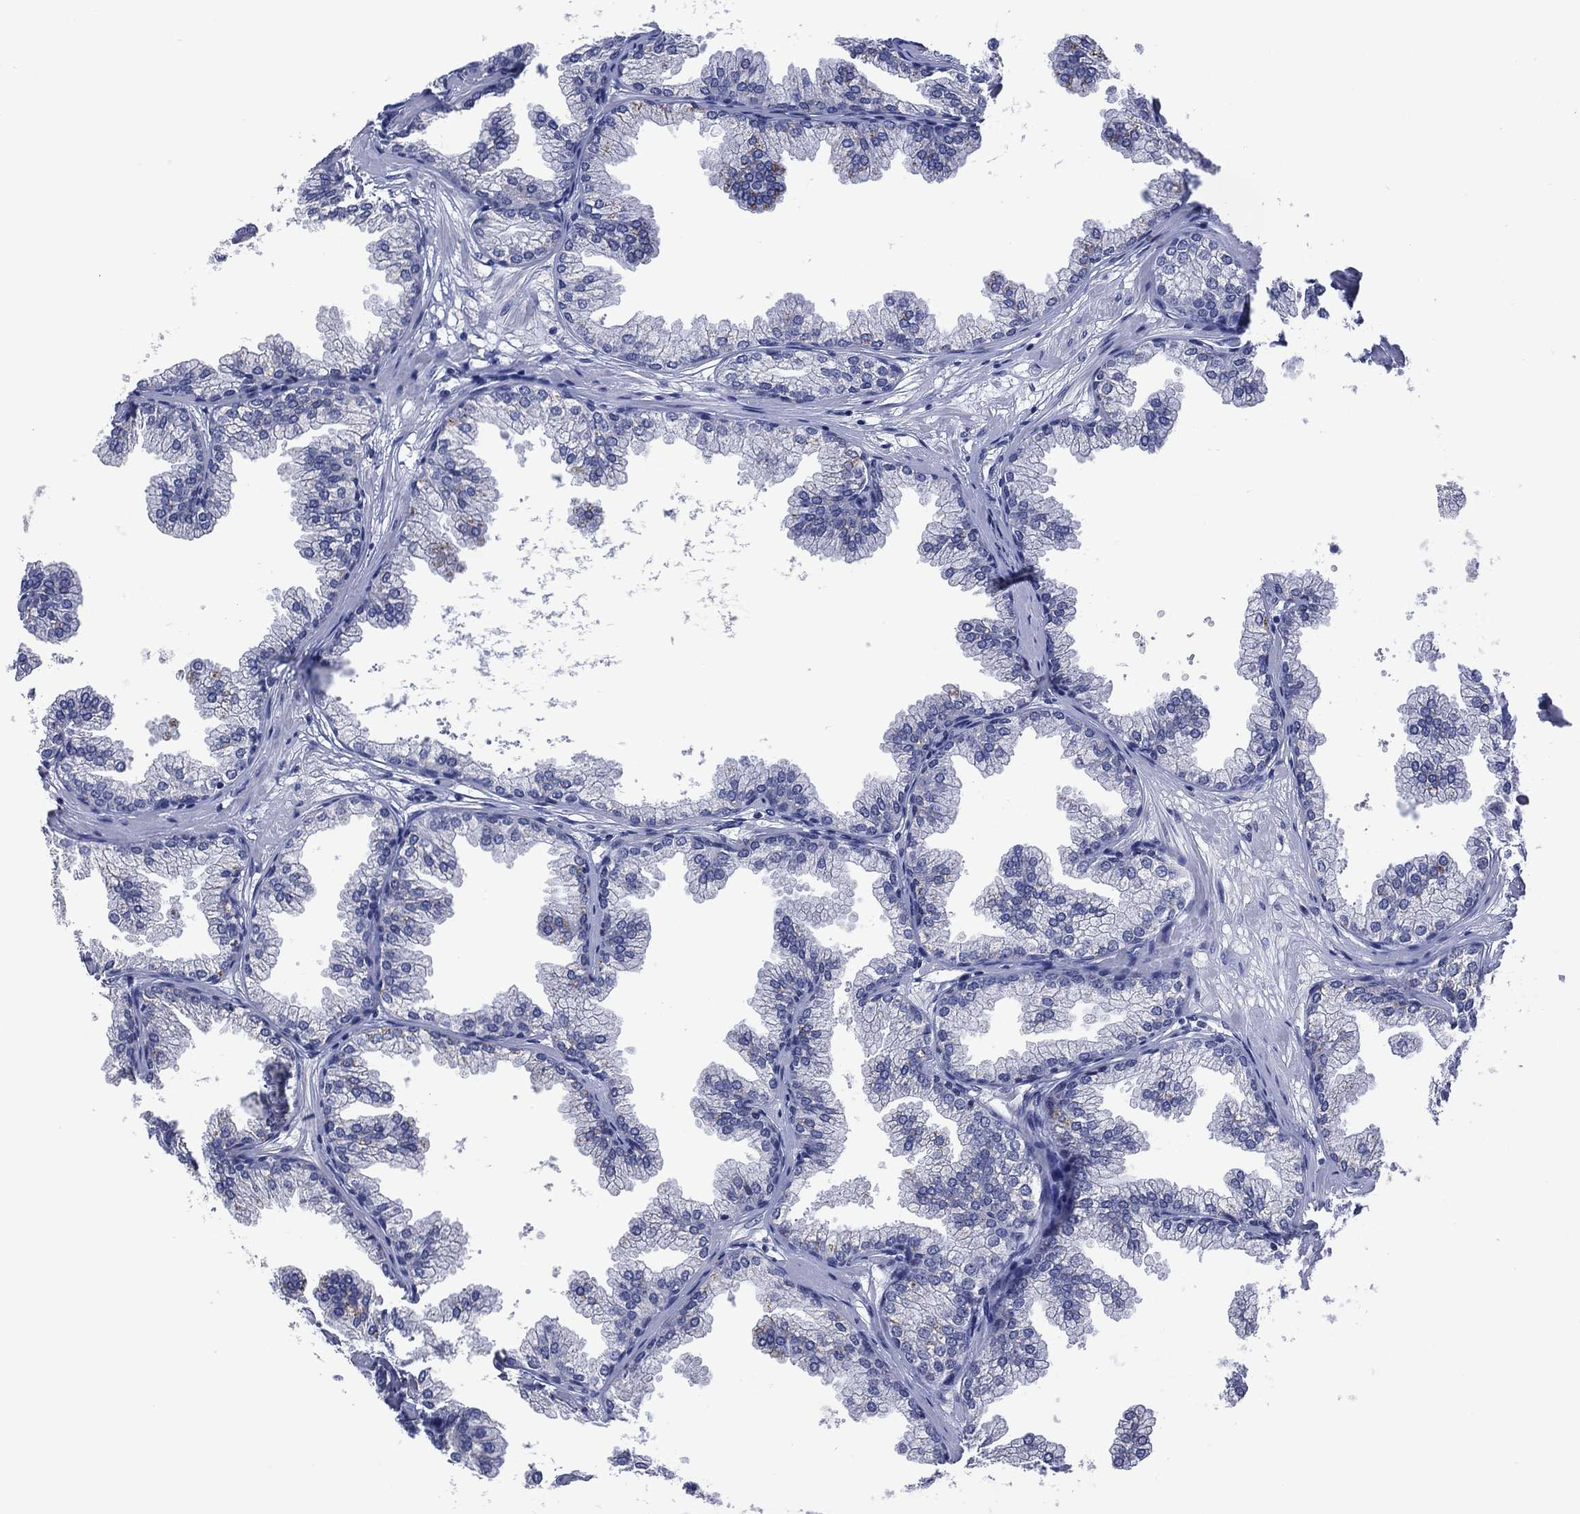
{"staining": {"intensity": "negative", "quantity": "none", "location": "none"}, "tissue": "prostate", "cell_type": "Glandular cells", "image_type": "normal", "snomed": [{"axis": "morphology", "description": "Normal tissue, NOS"}, {"axis": "topography", "description": "Prostate"}], "caption": "DAB immunohistochemical staining of unremarkable human prostate shows no significant positivity in glandular cells.", "gene": "USP26", "patient": {"sex": "male", "age": 37}}